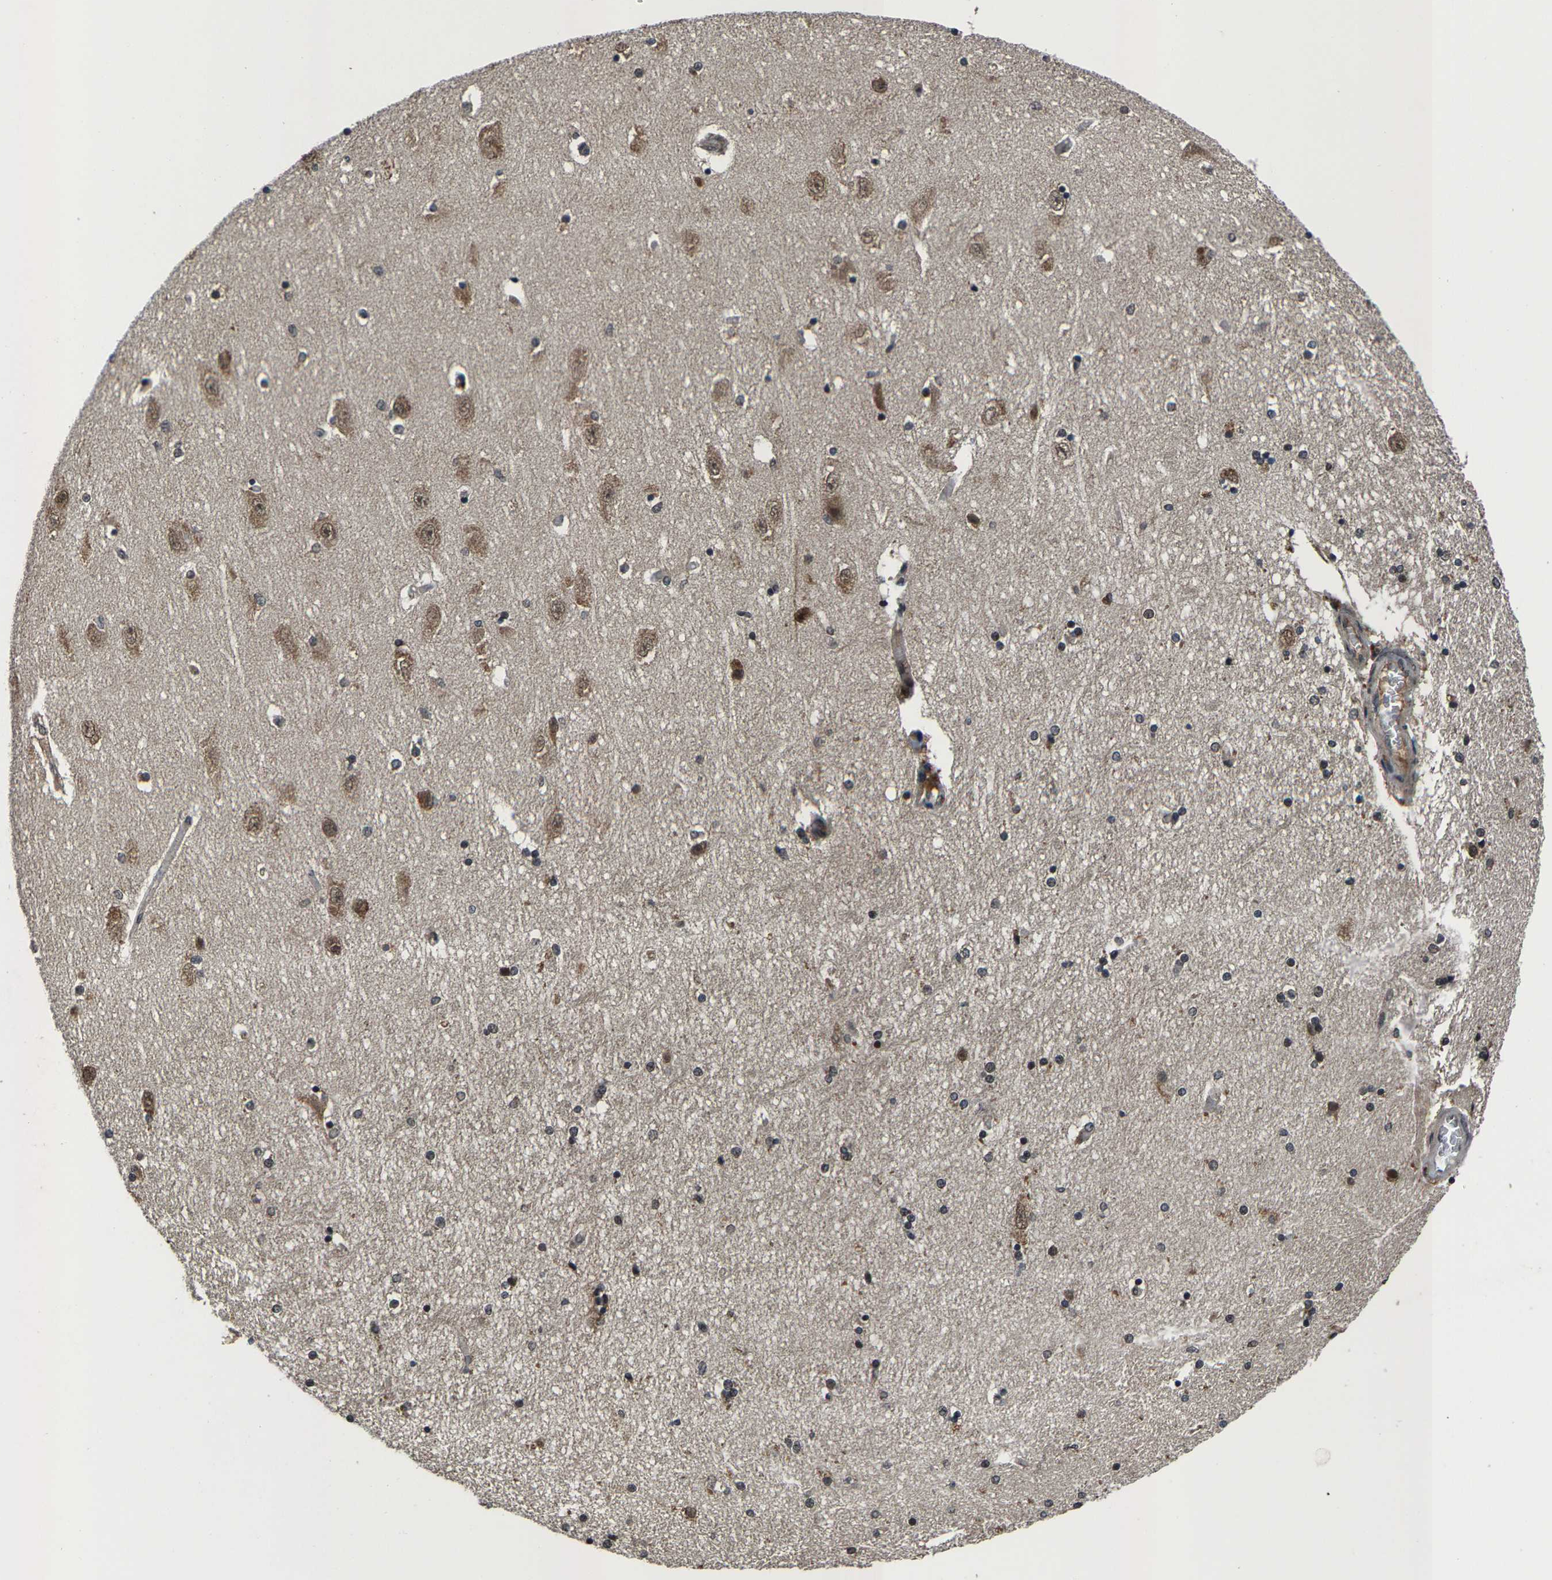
{"staining": {"intensity": "moderate", "quantity": "<25%", "location": "cytoplasmic/membranous"}, "tissue": "hippocampus", "cell_type": "Glial cells", "image_type": "normal", "snomed": [{"axis": "morphology", "description": "Normal tissue, NOS"}, {"axis": "topography", "description": "Hippocampus"}], "caption": "Protein staining of benign hippocampus shows moderate cytoplasmic/membranous expression in approximately <25% of glial cells. Nuclei are stained in blue.", "gene": "HUWE1", "patient": {"sex": "female", "age": 54}}